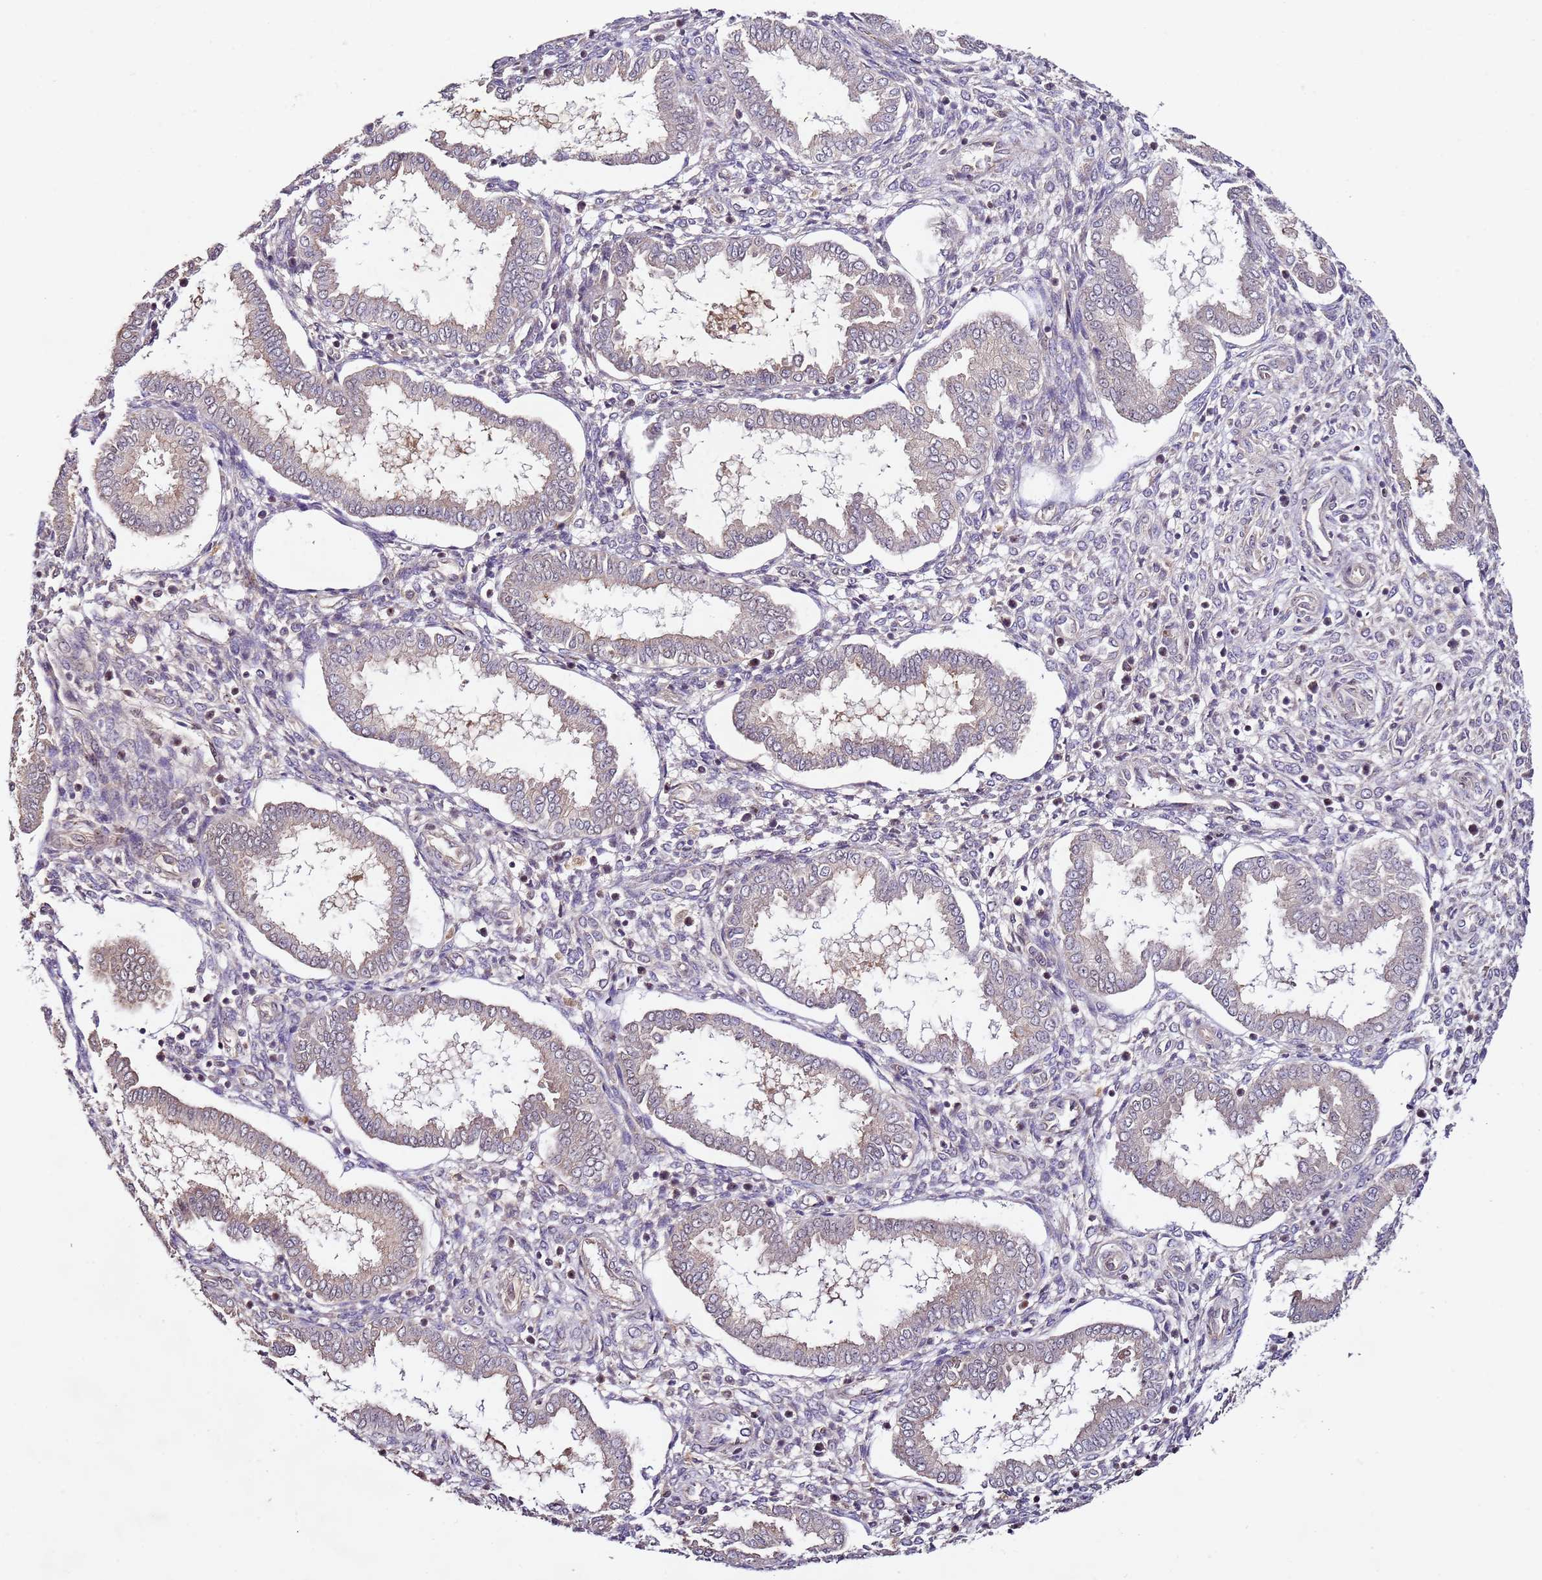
{"staining": {"intensity": "negative", "quantity": "none", "location": "none"}, "tissue": "endometrium", "cell_type": "Cells in endometrial stroma", "image_type": "normal", "snomed": [{"axis": "morphology", "description": "Normal tissue, NOS"}, {"axis": "topography", "description": "Endometrium"}], "caption": "This is an immunohistochemistry histopathology image of benign human endometrium. There is no expression in cells in endometrial stroma.", "gene": "DDX27", "patient": {"sex": "female", "age": 24}}